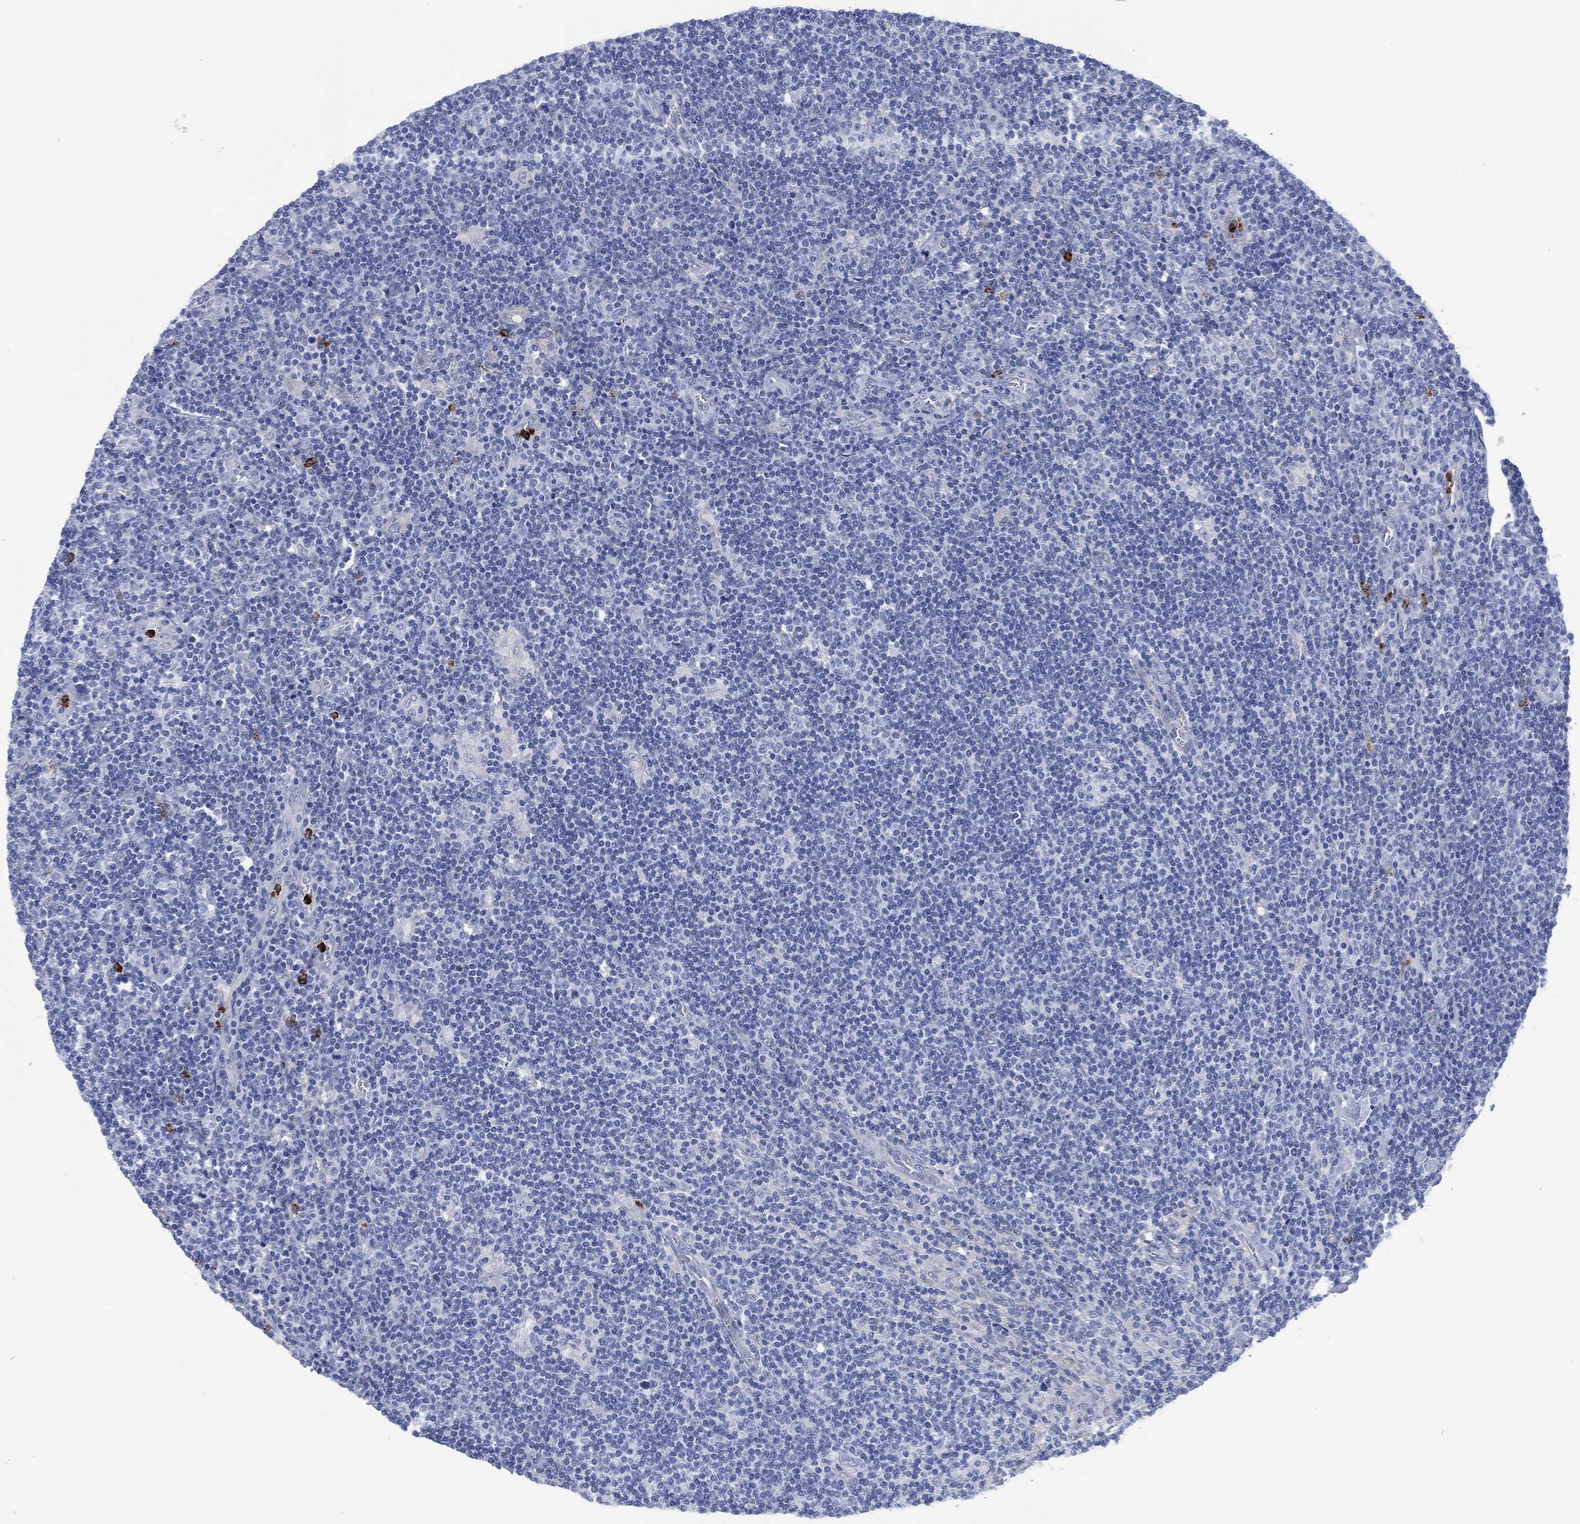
{"staining": {"intensity": "negative", "quantity": "none", "location": "none"}, "tissue": "lymphoma", "cell_type": "Tumor cells", "image_type": "cancer", "snomed": [{"axis": "morphology", "description": "Hodgkin's disease, NOS"}, {"axis": "topography", "description": "Lymph node"}], "caption": "The image demonstrates no staining of tumor cells in Hodgkin's disease. (DAB (3,3'-diaminobenzidine) immunohistochemistry visualized using brightfield microscopy, high magnification).", "gene": "MPO", "patient": {"sex": "male", "age": 40}}